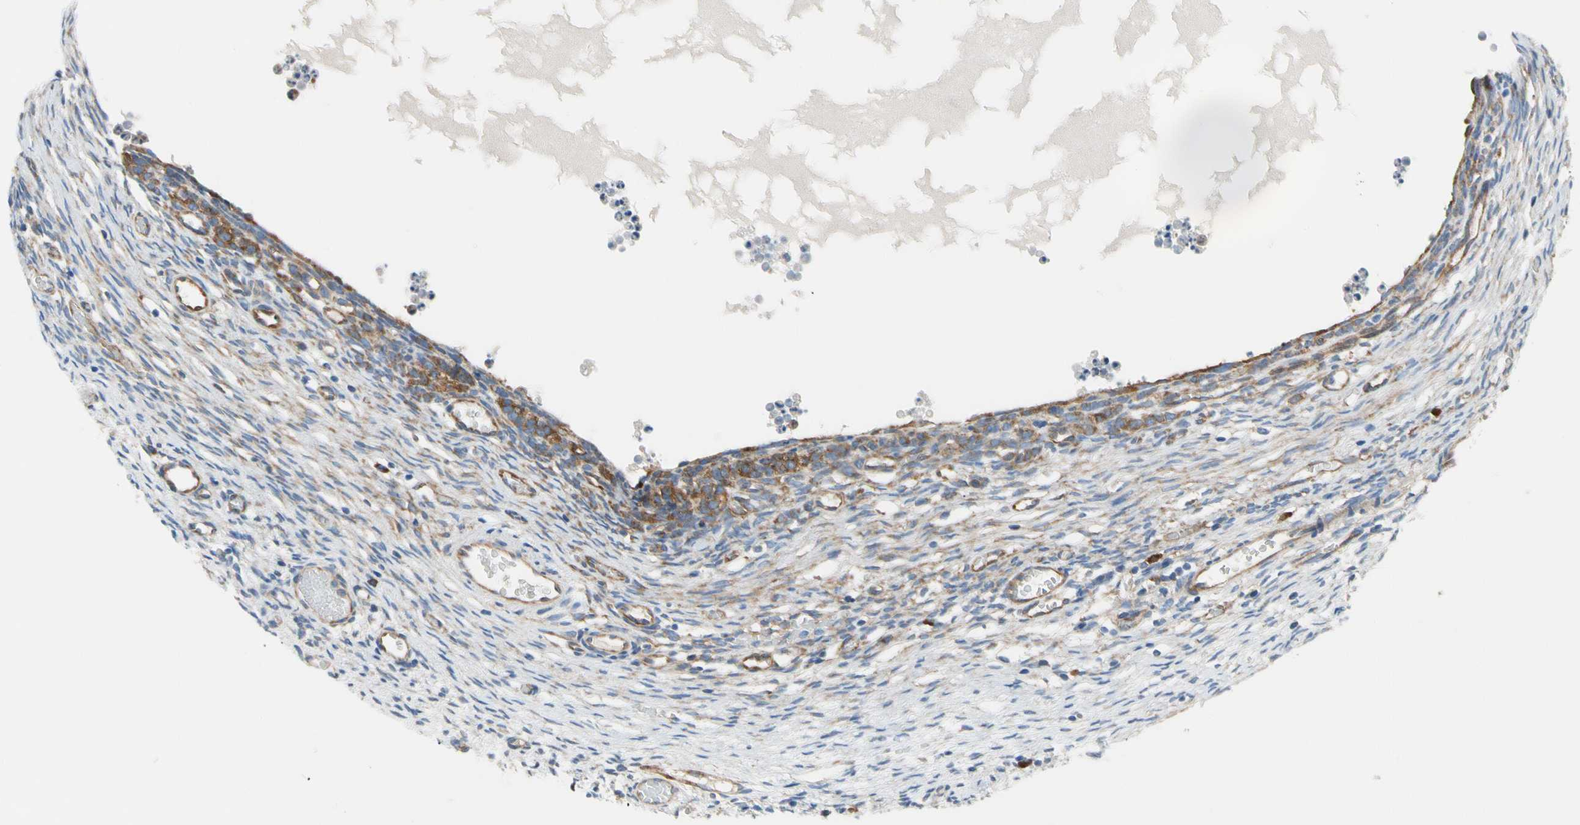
{"staining": {"intensity": "moderate", "quantity": ">75%", "location": "cytoplasmic/membranous"}, "tissue": "ovary", "cell_type": "Follicle cells", "image_type": "normal", "snomed": [{"axis": "morphology", "description": "Normal tissue, NOS"}, {"axis": "topography", "description": "Ovary"}], "caption": "Immunohistochemical staining of normal human ovary exhibits medium levels of moderate cytoplasmic/membranous staining in about >75% of follicle cells.", "gene": "GPHN", "patient": {"sex": "female", "age": 35}}